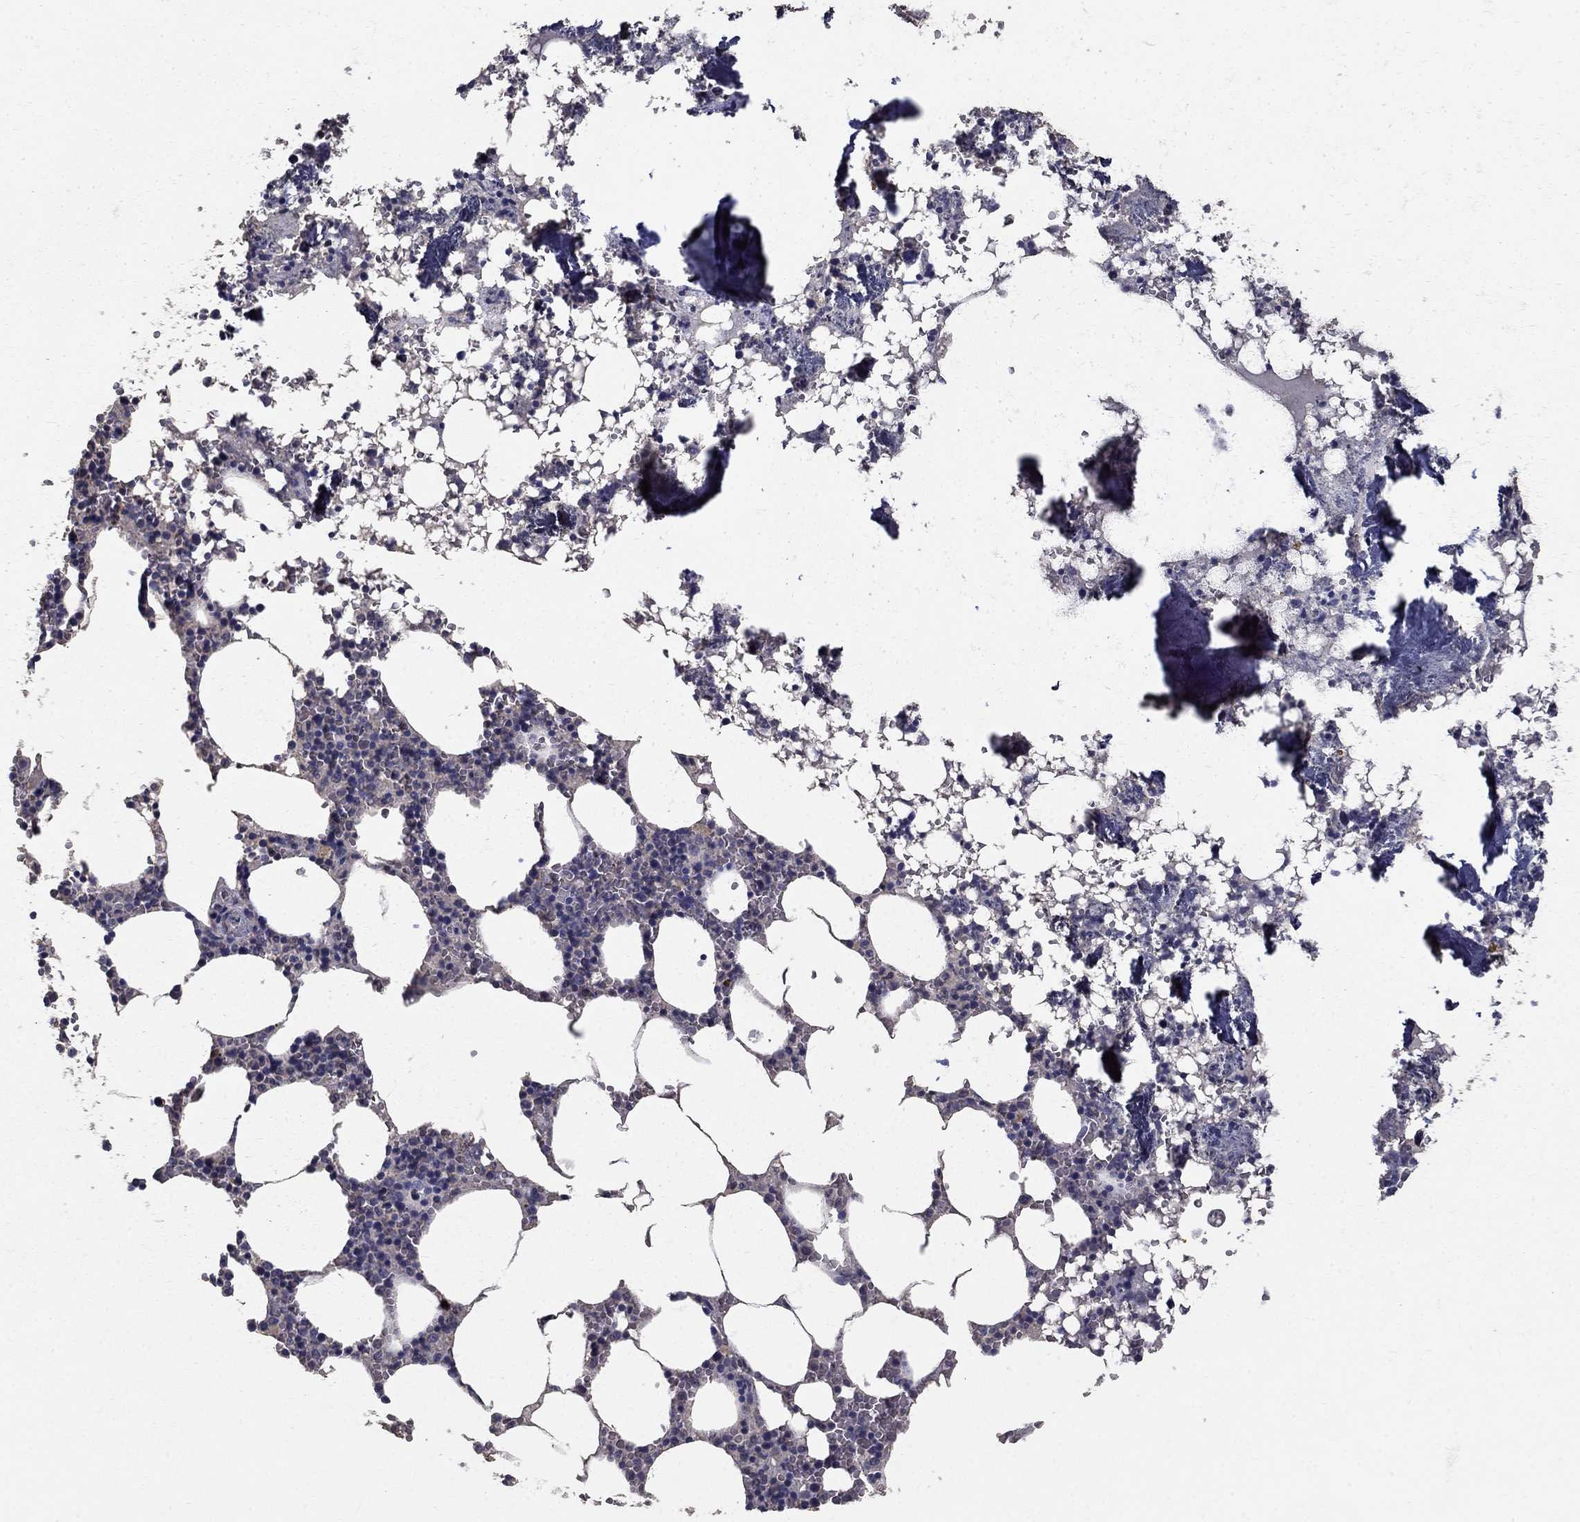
{"staining": {"intensity": "negative", "quantity": "none", "location": "none"}, "tissue": "bone marrow", "cell_type": "Hematopoietic cells", "image_type": "normal", "snomed": [{"axis": "morphology", "description": "Normal tissue, NOS"}, {"axis": "topography", "description": "Bone marrow"}], "caption": "A histopathology image of bone marrow stained for a protein demonstrates no brown staining in hematopoietic cells. (DAB (3,3'-diaminobenzidine) immunohistochemistry (IHC), high magnification).", "gene": "MPP2", "patient": {"sex": "female", "age": 64}}